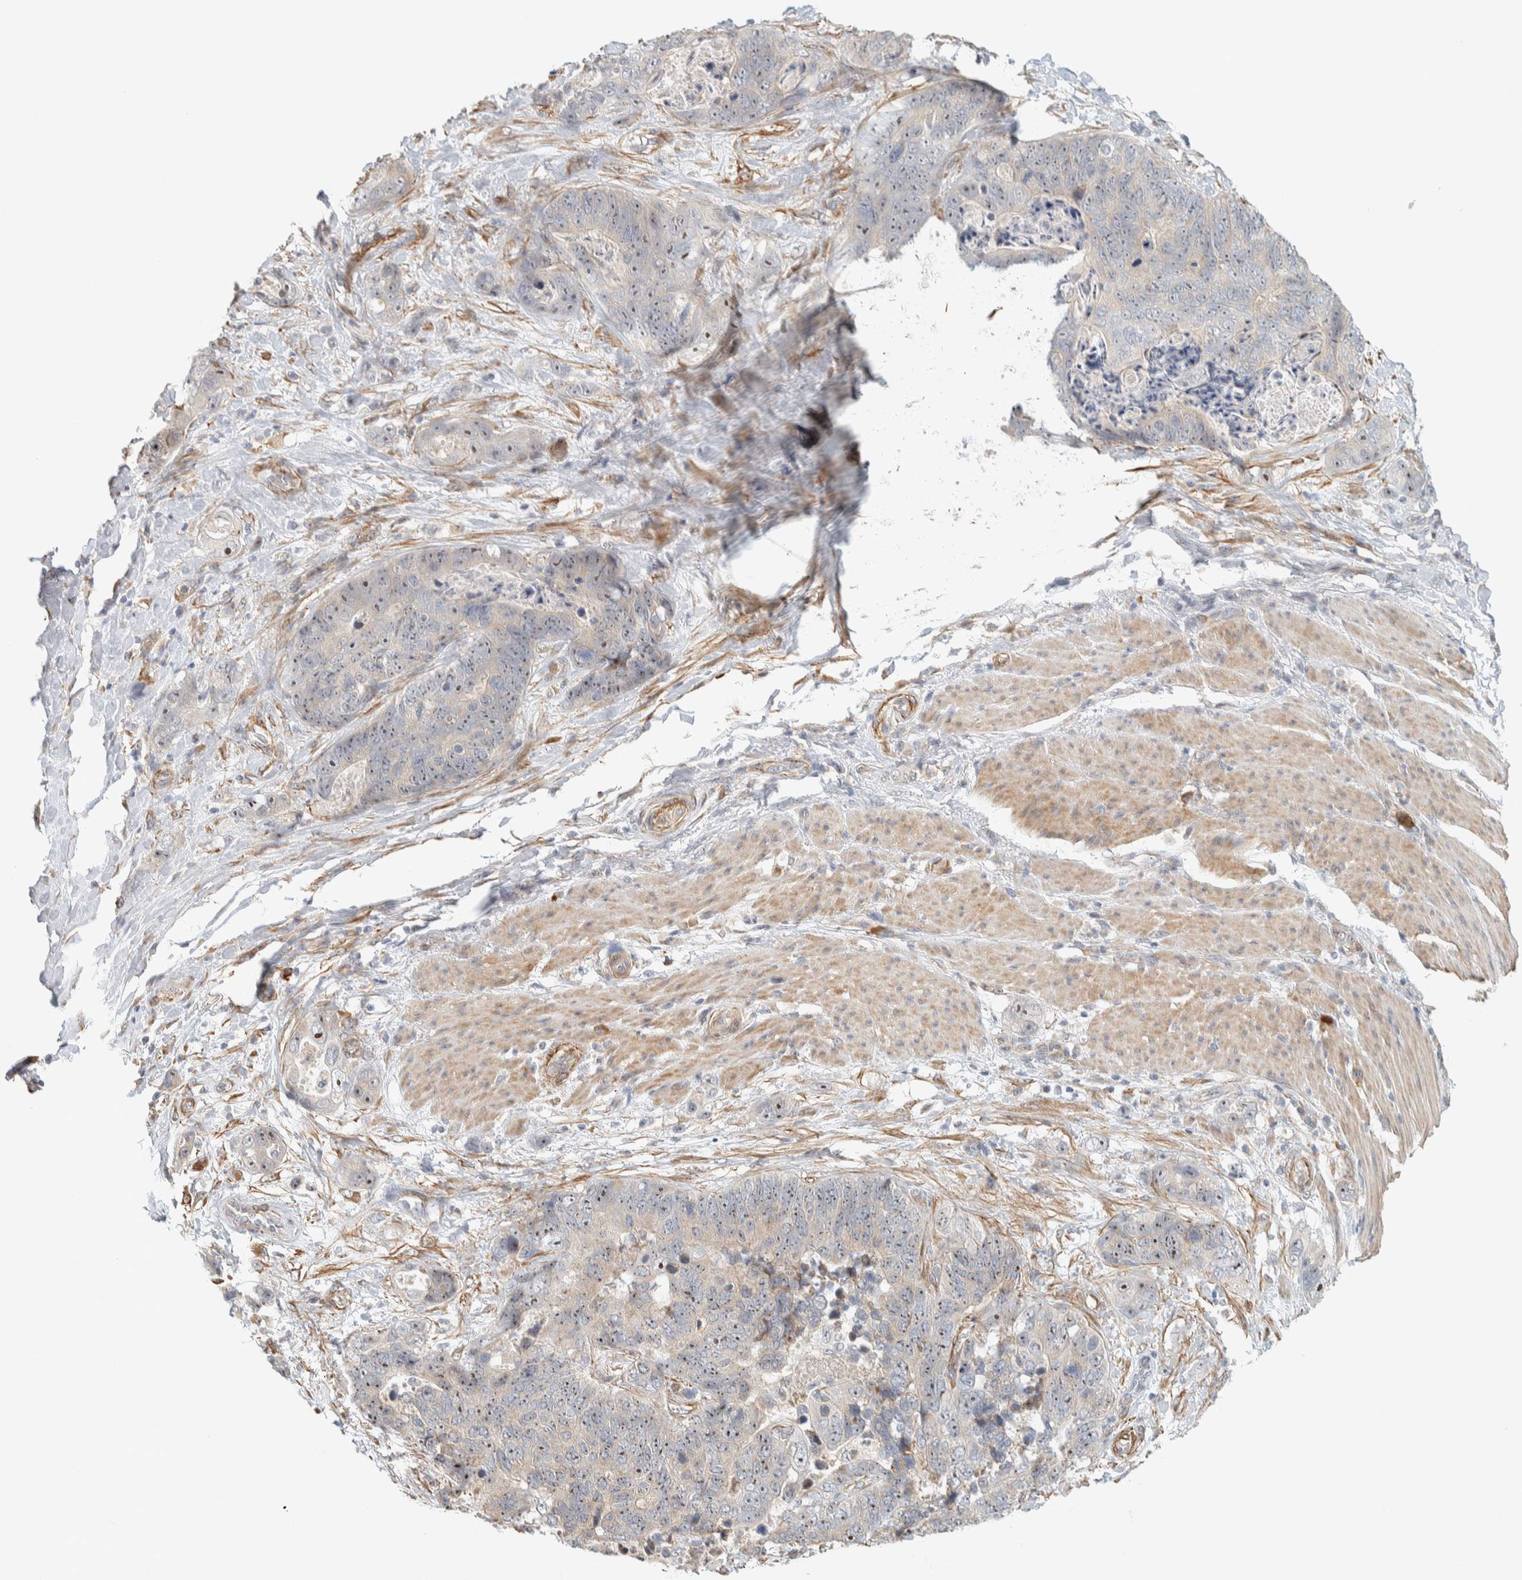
{"staining": {"intensity": "weak", "quantity": "<25%", "location": "nuclear"}, "tissue": "stomach cancer", "cell_type": "Tumor cells", "image_type": "cancer", "snomed": [{"axis": "morphology", "description": "Normal tissue, NOS"}, {"axis": "morphology", "description": "Adenocarcinoma, NOS"}, {"axis": "topography", "description": "Stomach"}], "caption": "This is an IHC photomicrograph of adenocarcinoma (stomach). There is no staining in tumor cells.", "gene": "KLHL40", "patient": {"sex": "female", "age": 89}}